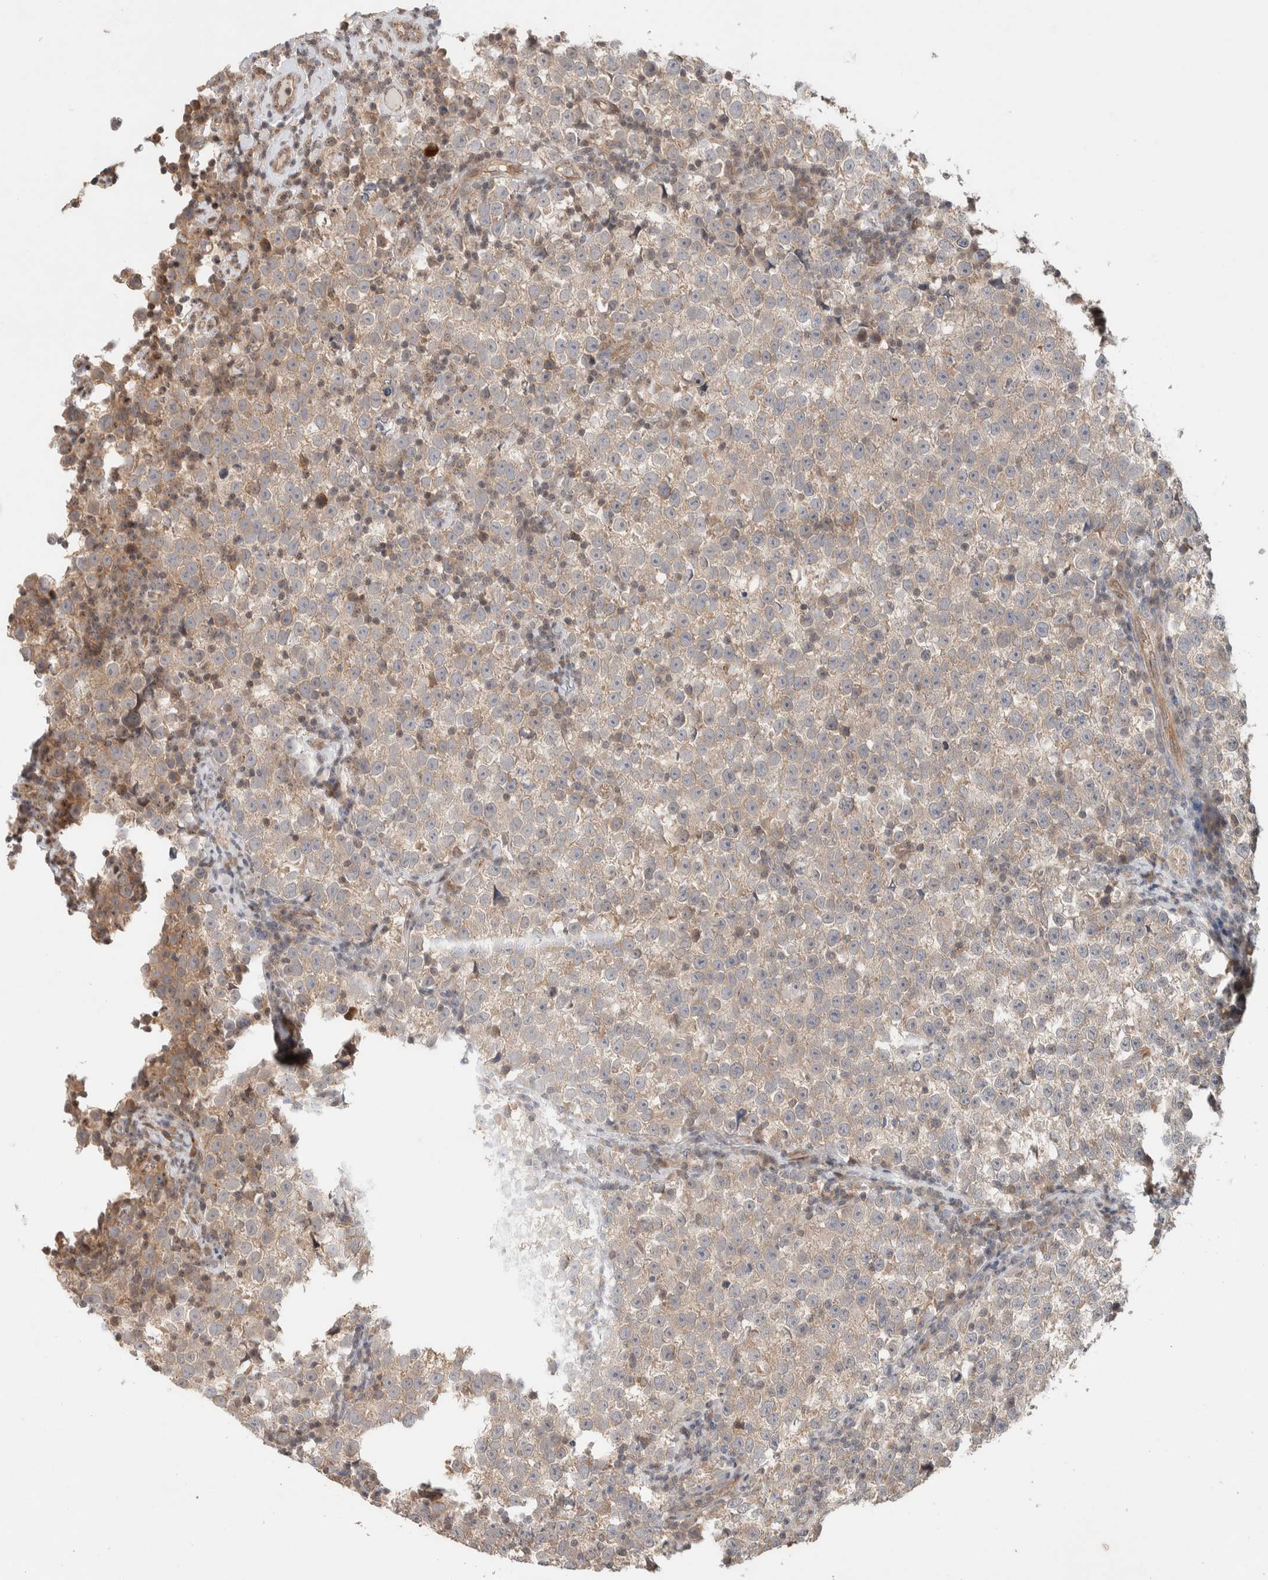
{"staining": {"intensity": "weak", "quantity": "<25%", "location": "cytoplasmic/membranous"}, "tissue": "testis cancer", "cell_type": "Tumor cells", "image_type": "cancer", "snomed": [{"axis": "morphology", "description": "Normal tissue, NOS"}, {"axis": "morphology", "description": "Seminoma, NOS"}, {"axis": "topography", "description": "Testis"}], "caption": "Micrograph shows no protein positivity in tumor cells of testis seminoma tissue.", "gene": "DEPTOR", "patient": {"sex": "male", "age": 43}}